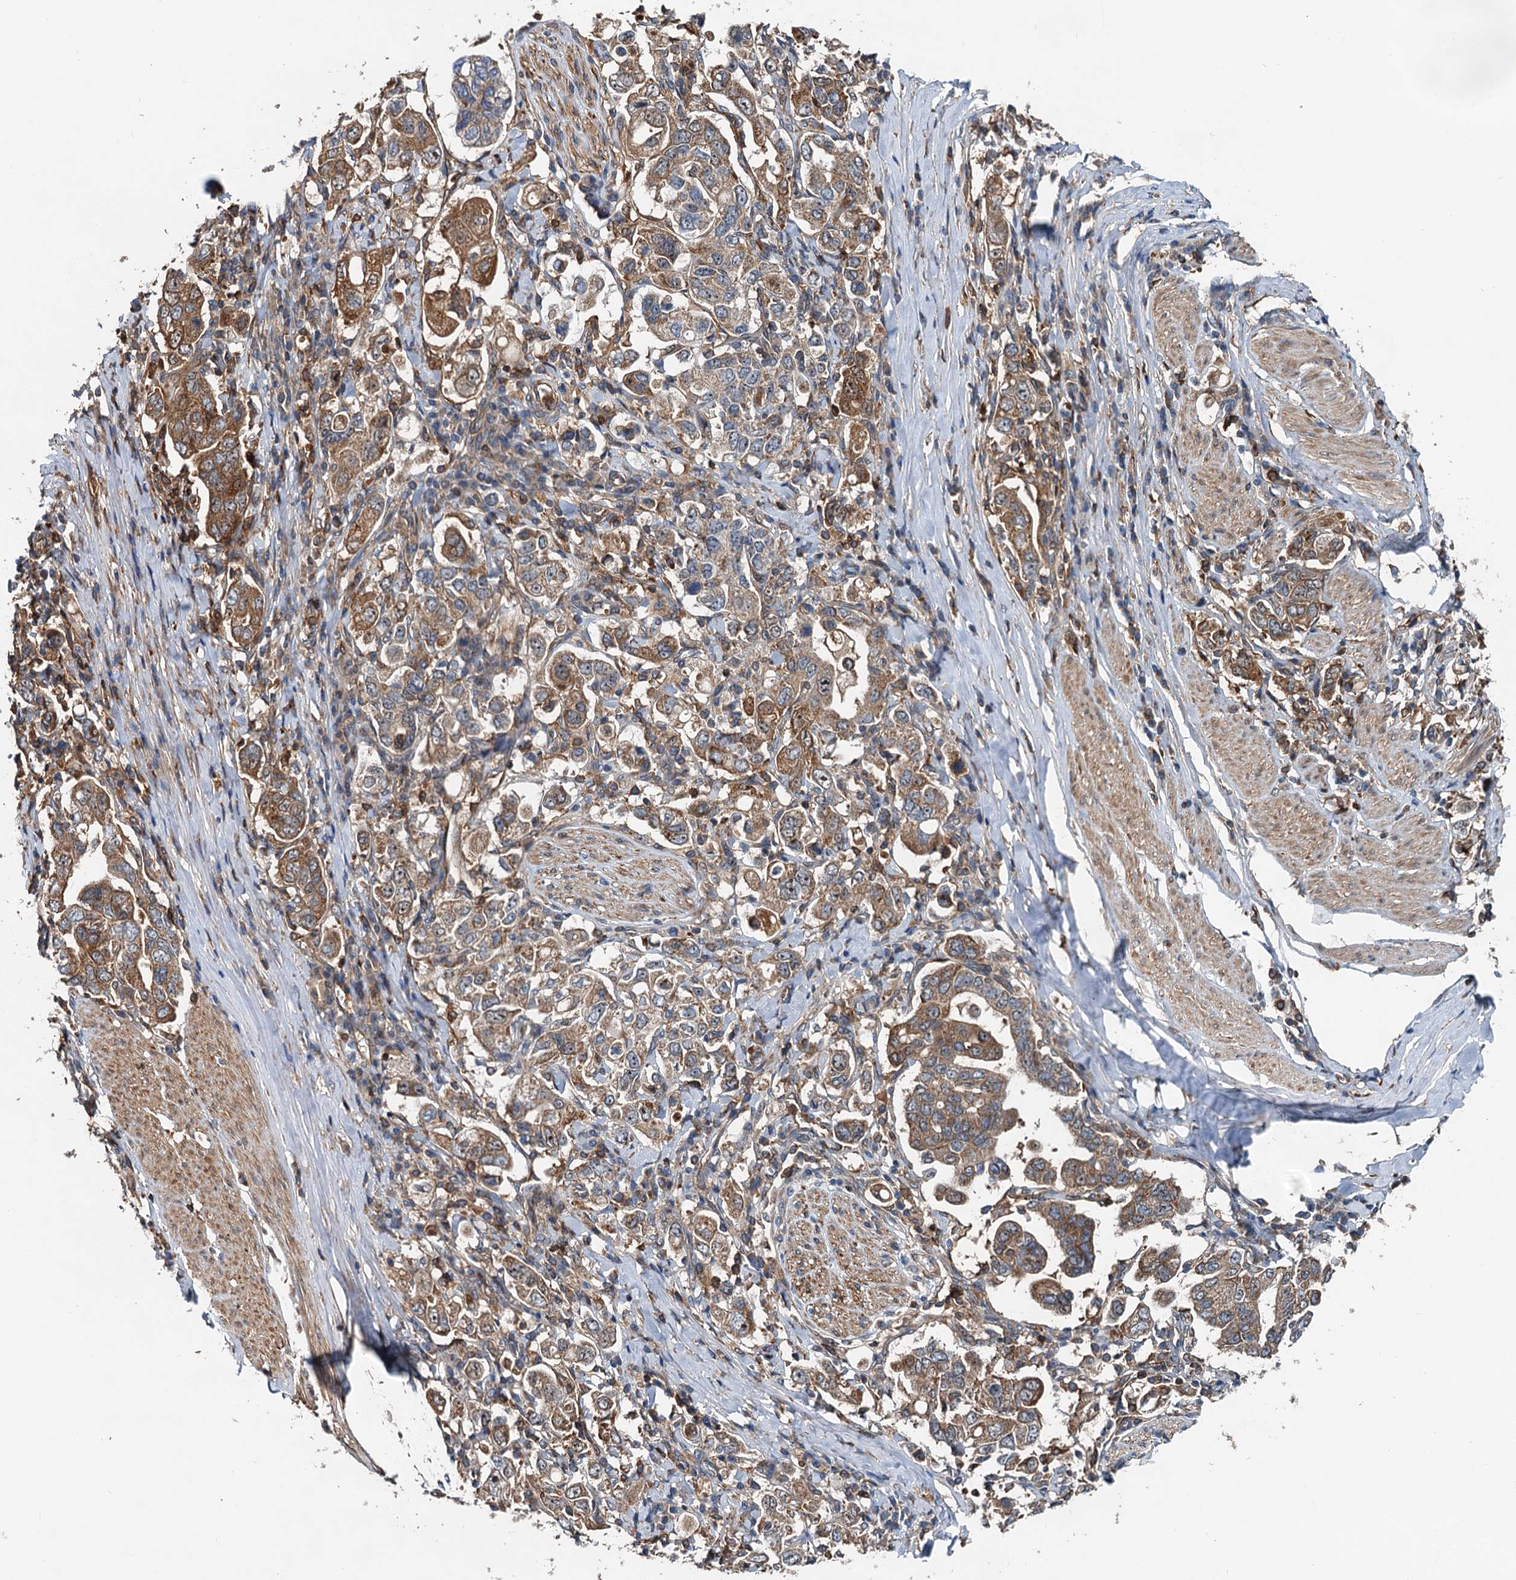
{"staining": {"intensity": "moderate", "quantity": ">75%", "location": "cytoplasmic/membranous"}, "tissue": "stomach cancer", "cell_type": "Tumor cells", "image_type": "cancer", "snomed": [{"axis": "morphology", "description": "Adenocarcinoma, NOS"}, {"axis": "topography", "description": "Stomach, upper"}], "caption": "Human stomach cancer stained with a brown dye displays moderate cytoplasmic/membranous positive expression in approximately >75% of tumor cells.", "gene": "USP6NL", "patient": {"sex": "male", "age": 62}}